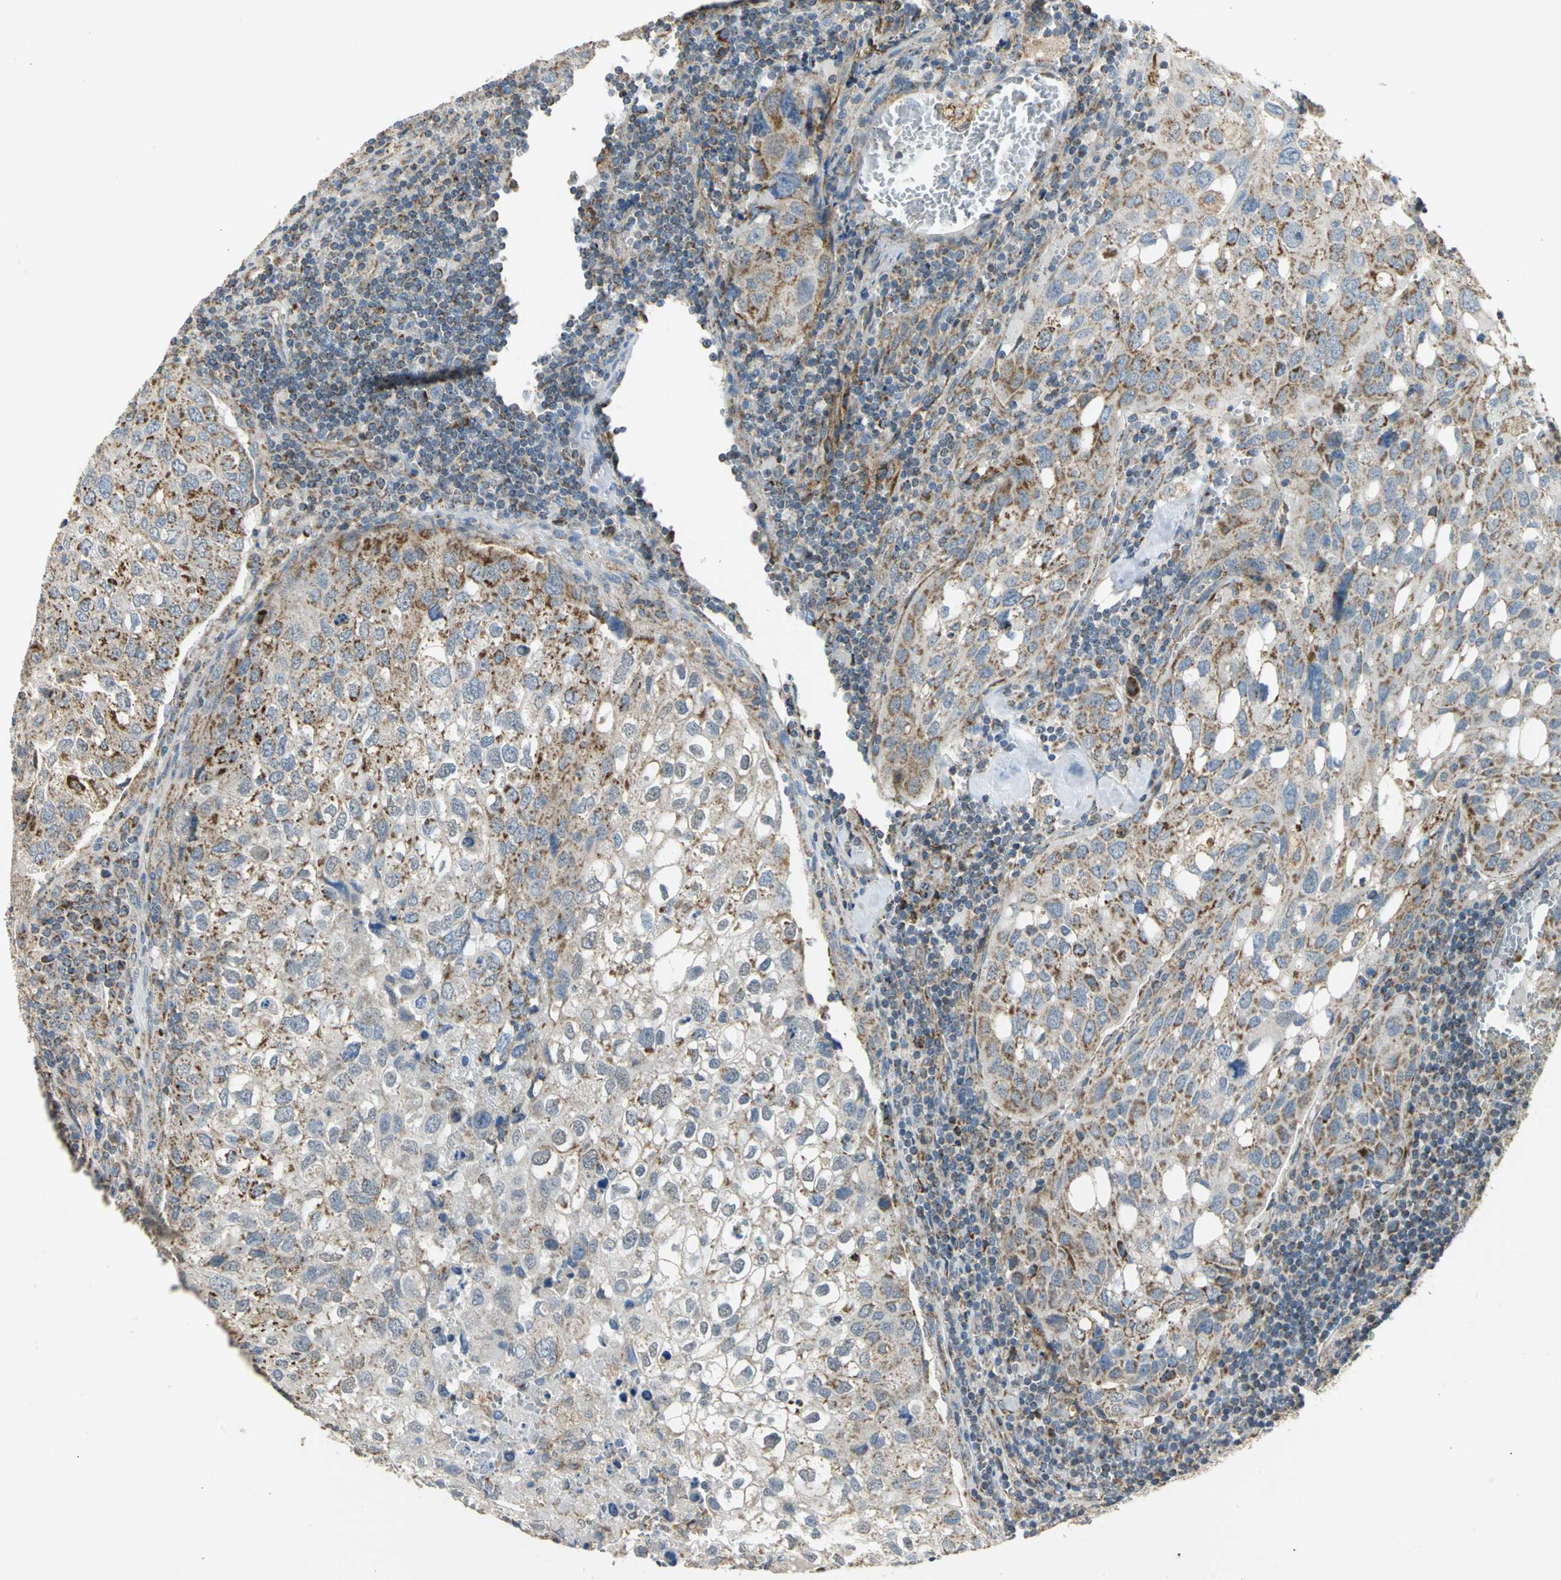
{"staining": {"intensity": "moderate", "quantity": "25%-75%", "location": "cytoplasmic/membranous"}, "tissue": "urothelial cancer", "cell_type": "Tumor cells", "image_type": "cancer", "snomed": [{"axis": "morphology", "description": "Urothelial carcinoma, High grade"}, {"axis": "topography", "description": "Lymph node"}, {"axis": "topography", "description": "Urinary bladder"}], "caption": "IHC (DAB (3,3'-diaminobenzidine)) staining of high-grade urothelial carcinoma displays moderate cytoplasmic/membranous protein expression in approximately 25%-75% of tumor cells.", "gene": "NDUFB5", "patient": {"sex": "male", "age": 51}}